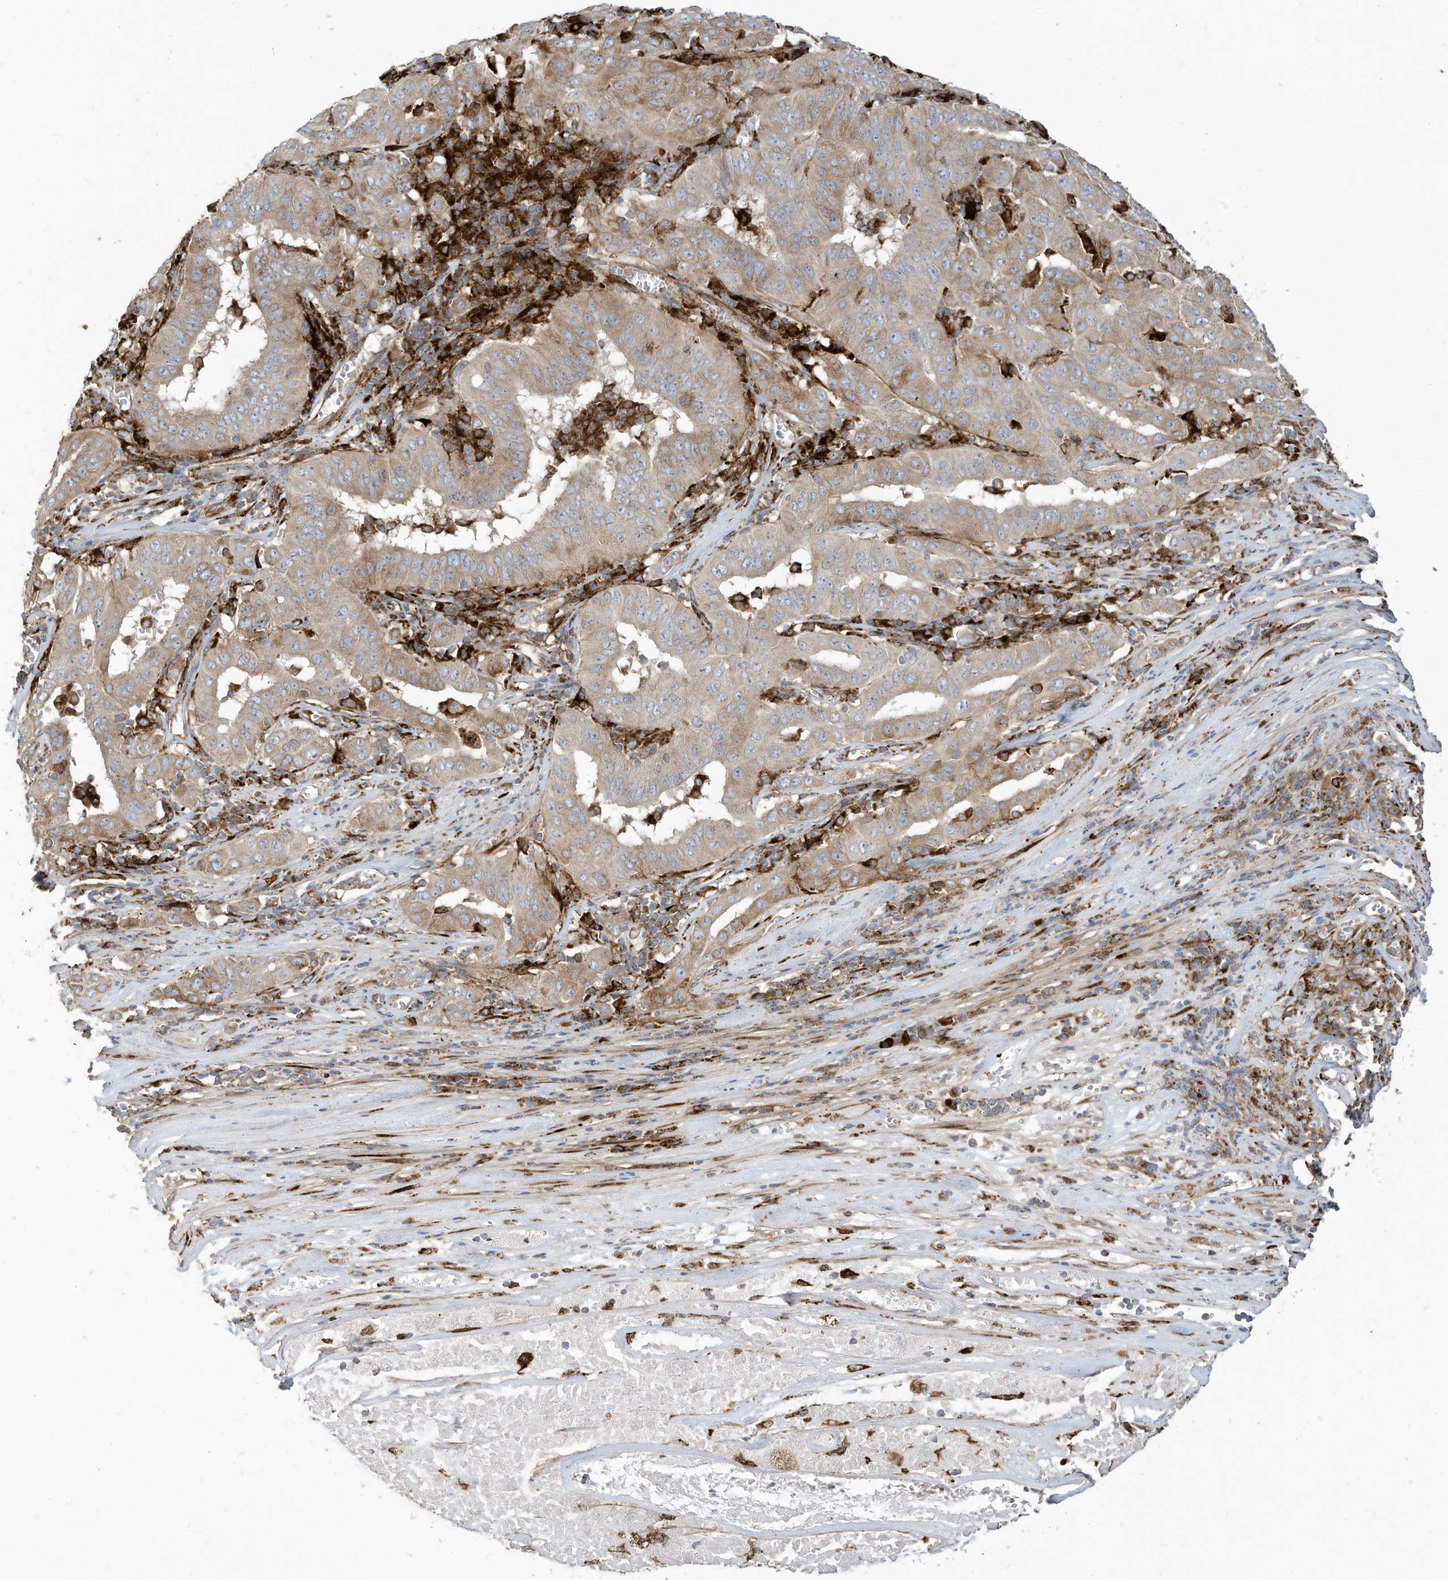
{"staining": {"intensity": "weak", "quantity": ">75%", "location": "cytoplasmic/membranous"}, "tissue": "pancreatic cancer", "cell_type": "Tumor cells", "image_type": "cancer", "snomed": [{"axis": "morphology", "description": "Adenocarcinoma, NOS"}, {"axis": "topography", "description": "Pancreas"}], "caption": "Brown immunohistochemical staining in pancreatic cancer (adenocarcinoma) reveals weak cytoplasmic/membranous positivity in about >75% of tumor cells.", "gene": "TRNAU1AP", "patient": {"sex": "male", "age": 63}}